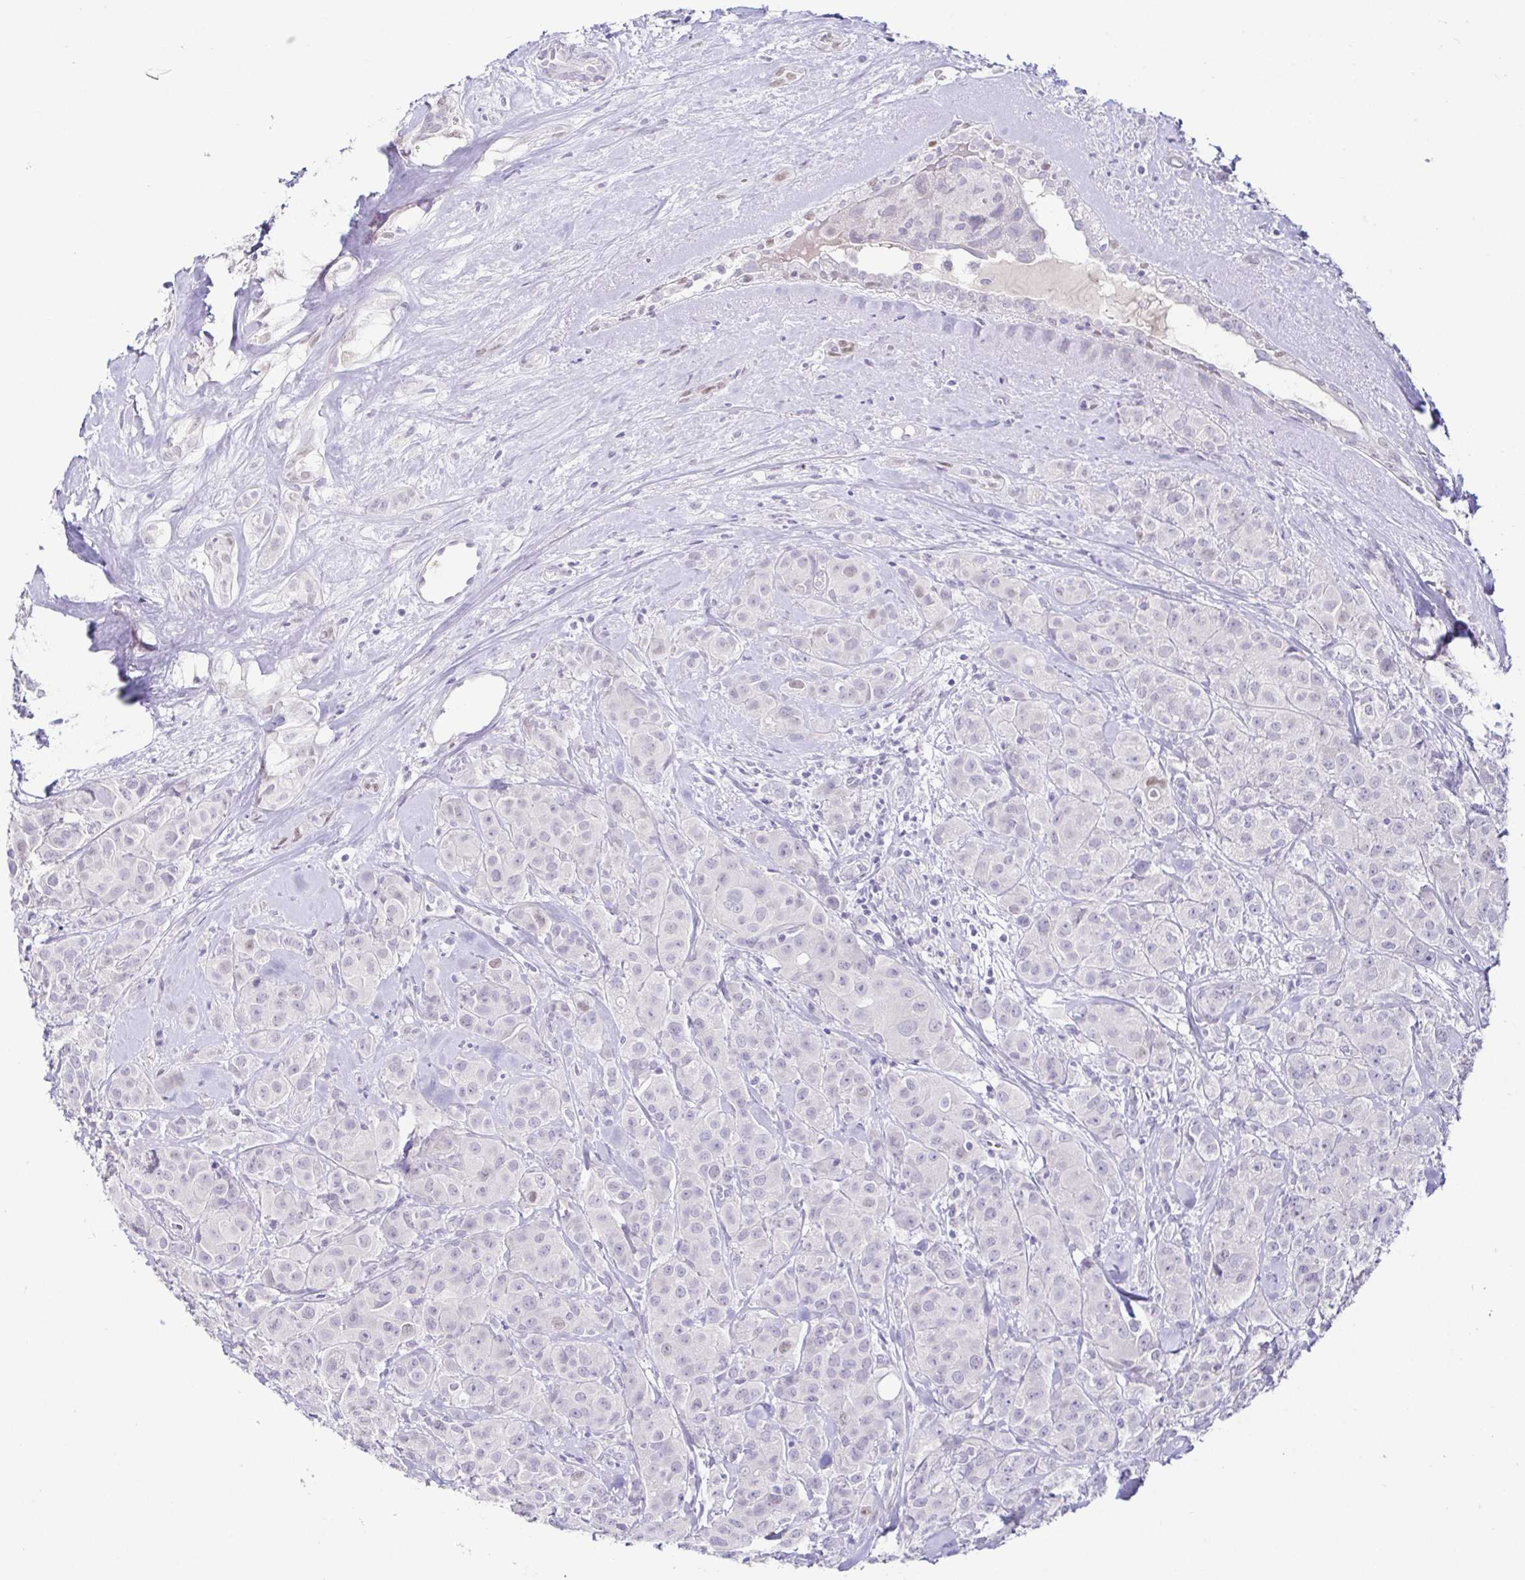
{"staining": {"intensity": "negative", "quantity": "none", "location": "none"}, "tissue": "breast cancer", "cell_type": "Tumor cells", "image_type": "cancer", "snomed": [{"axis": "morphology", "description": "Normal tissue, NOS"}, {"axis": "morphology", "description": "Duct carcinoma"}, {"axis": "topography", "description": "Breast"}], "caption": "Tumor cells are negative for brown protein staining in breast intraductal carcinoma.", "gene": "TP73", "patient": {"sex": "female", "age": 43}}